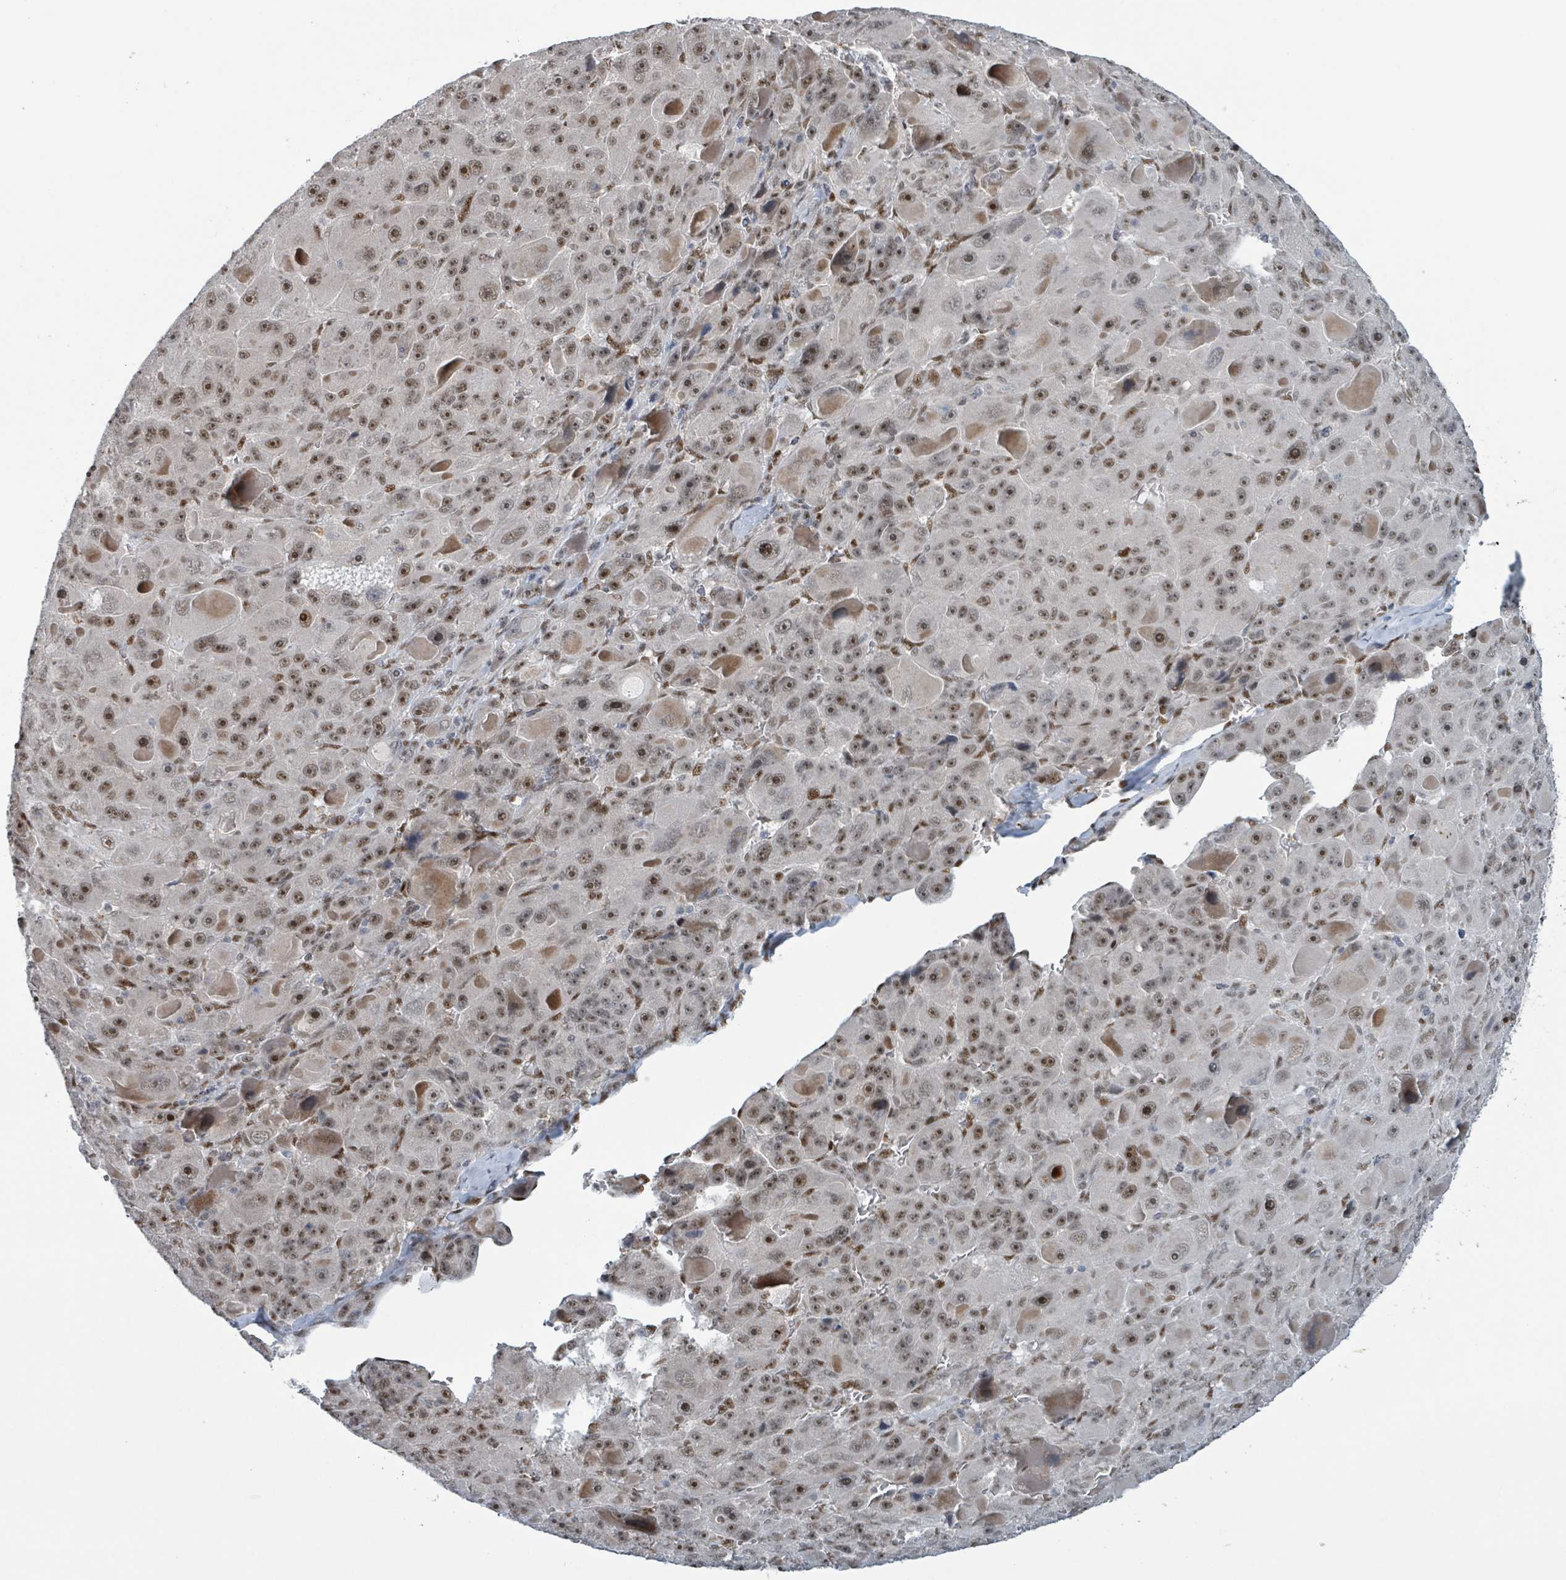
{"staining": {"intensity": "moderate", "quantity": ">75%", "location": "nuclear"}, "tissue": "liver cancer", "cell_type": "Tumor cells", "image_type": "cancer", "snomed": [{"axis": "morphology", "description": "Carcinoma, Hepatocellular, NOS"}, {"axis": "topography", "description": "Liver"}], "caption": "Immunohistochemistry image of liver cancer stained for a protein (brown), which demonstrates medium levels of moderate nuclear staining in about >75% of tumor cells.", "gene": "KLF3", "patient": {"sex": "male", "age": 76}}